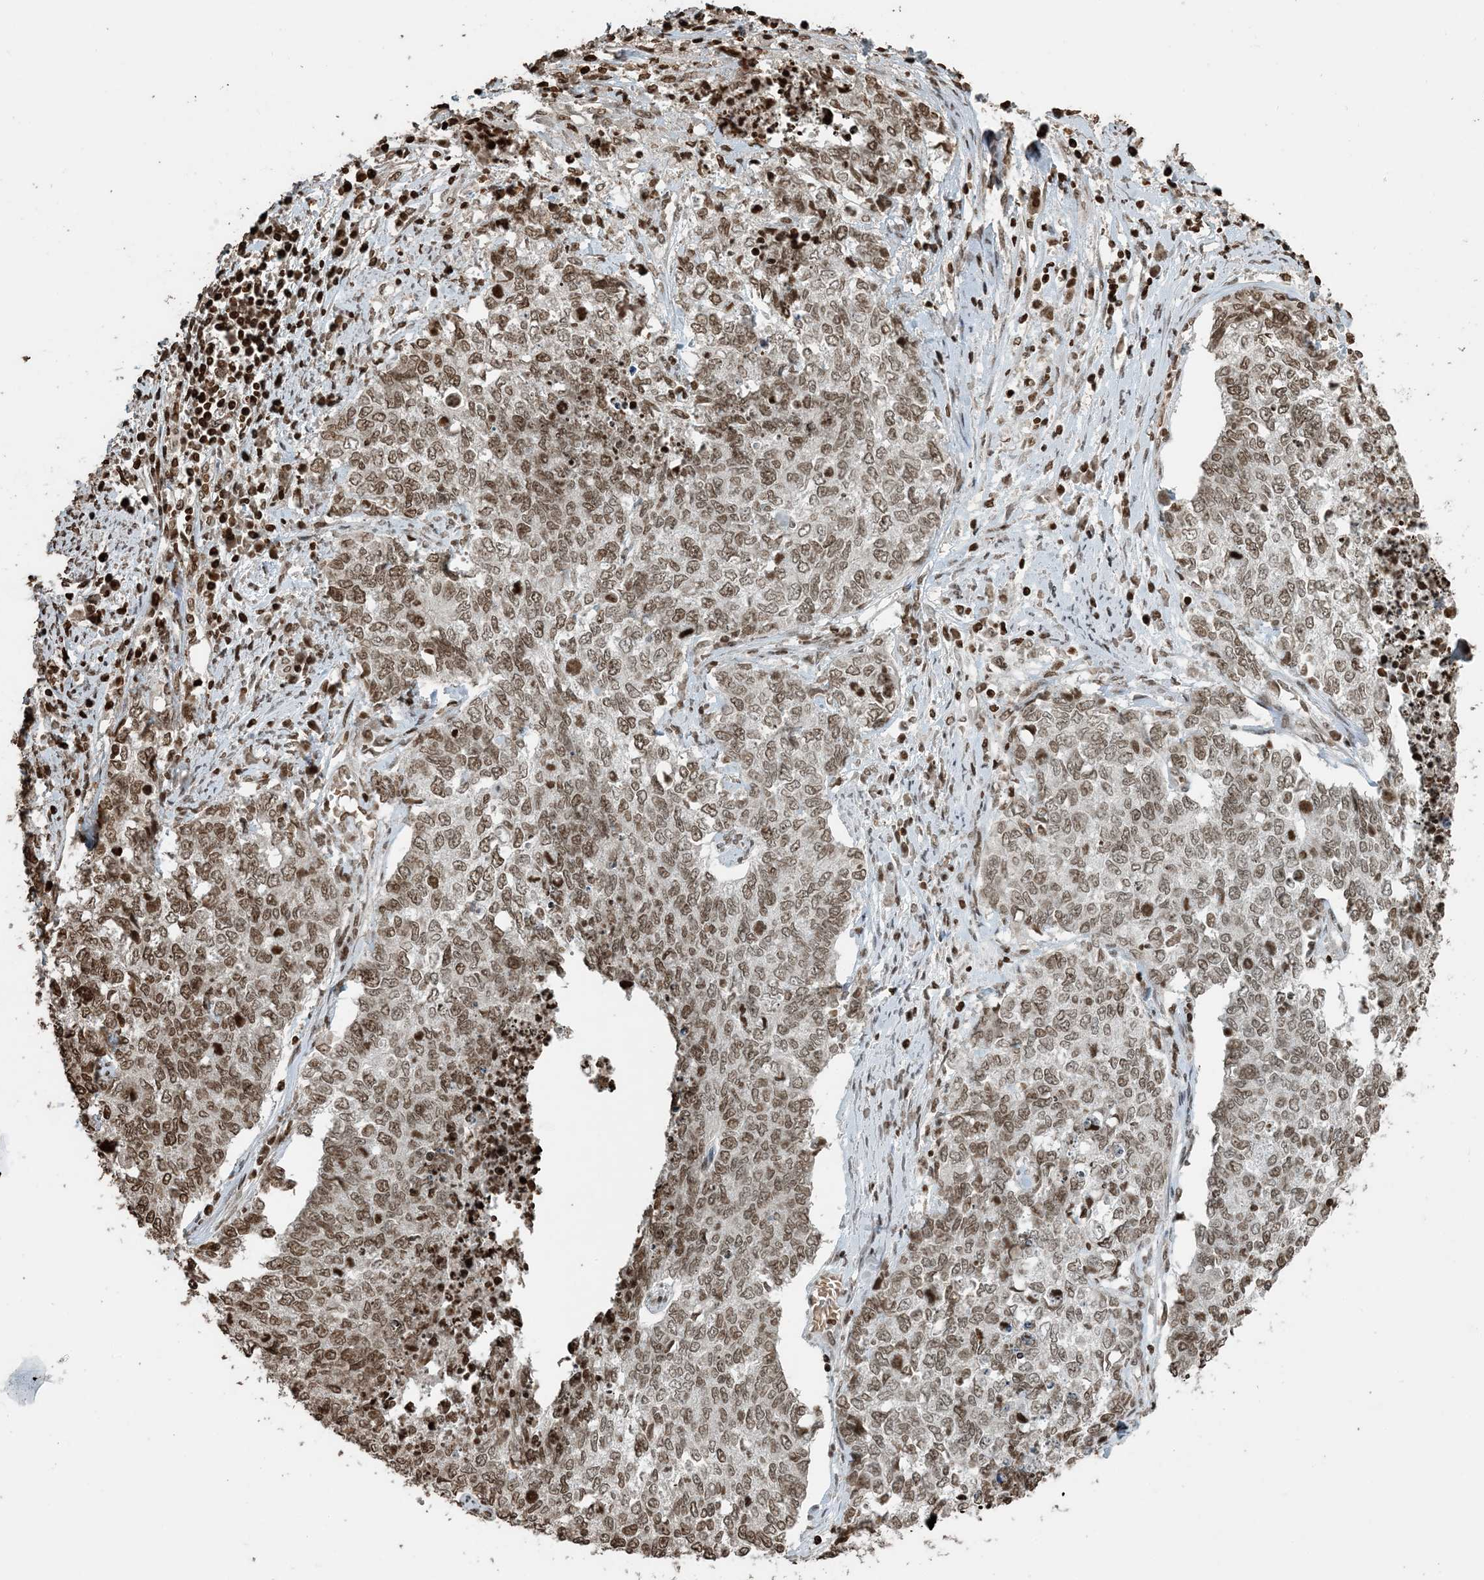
{"staining": {"intensity": "moderate", "quantity": "25%-75%", "location": "cytoplasmic/membranous"}, "tissue": "cervical cancer", "cell_type": "Tumor cells", "image_type": "cancer", "snomed": [{"axis": "morphology", "description": "Squamous cell carcinoma, NOS"}, {"axis": "topography", "description": "Cervix"}], "caption": "IHC histopathology image of cervical squamous cell carcinoma stained for a protein (brown), which exhibits medium levels of moderate cytoplasmic/membranous positivity in approximately 25%-75% of tumor cells.", "gene": "H3-3B", "patient": {"sex": "female", "age": 63}}